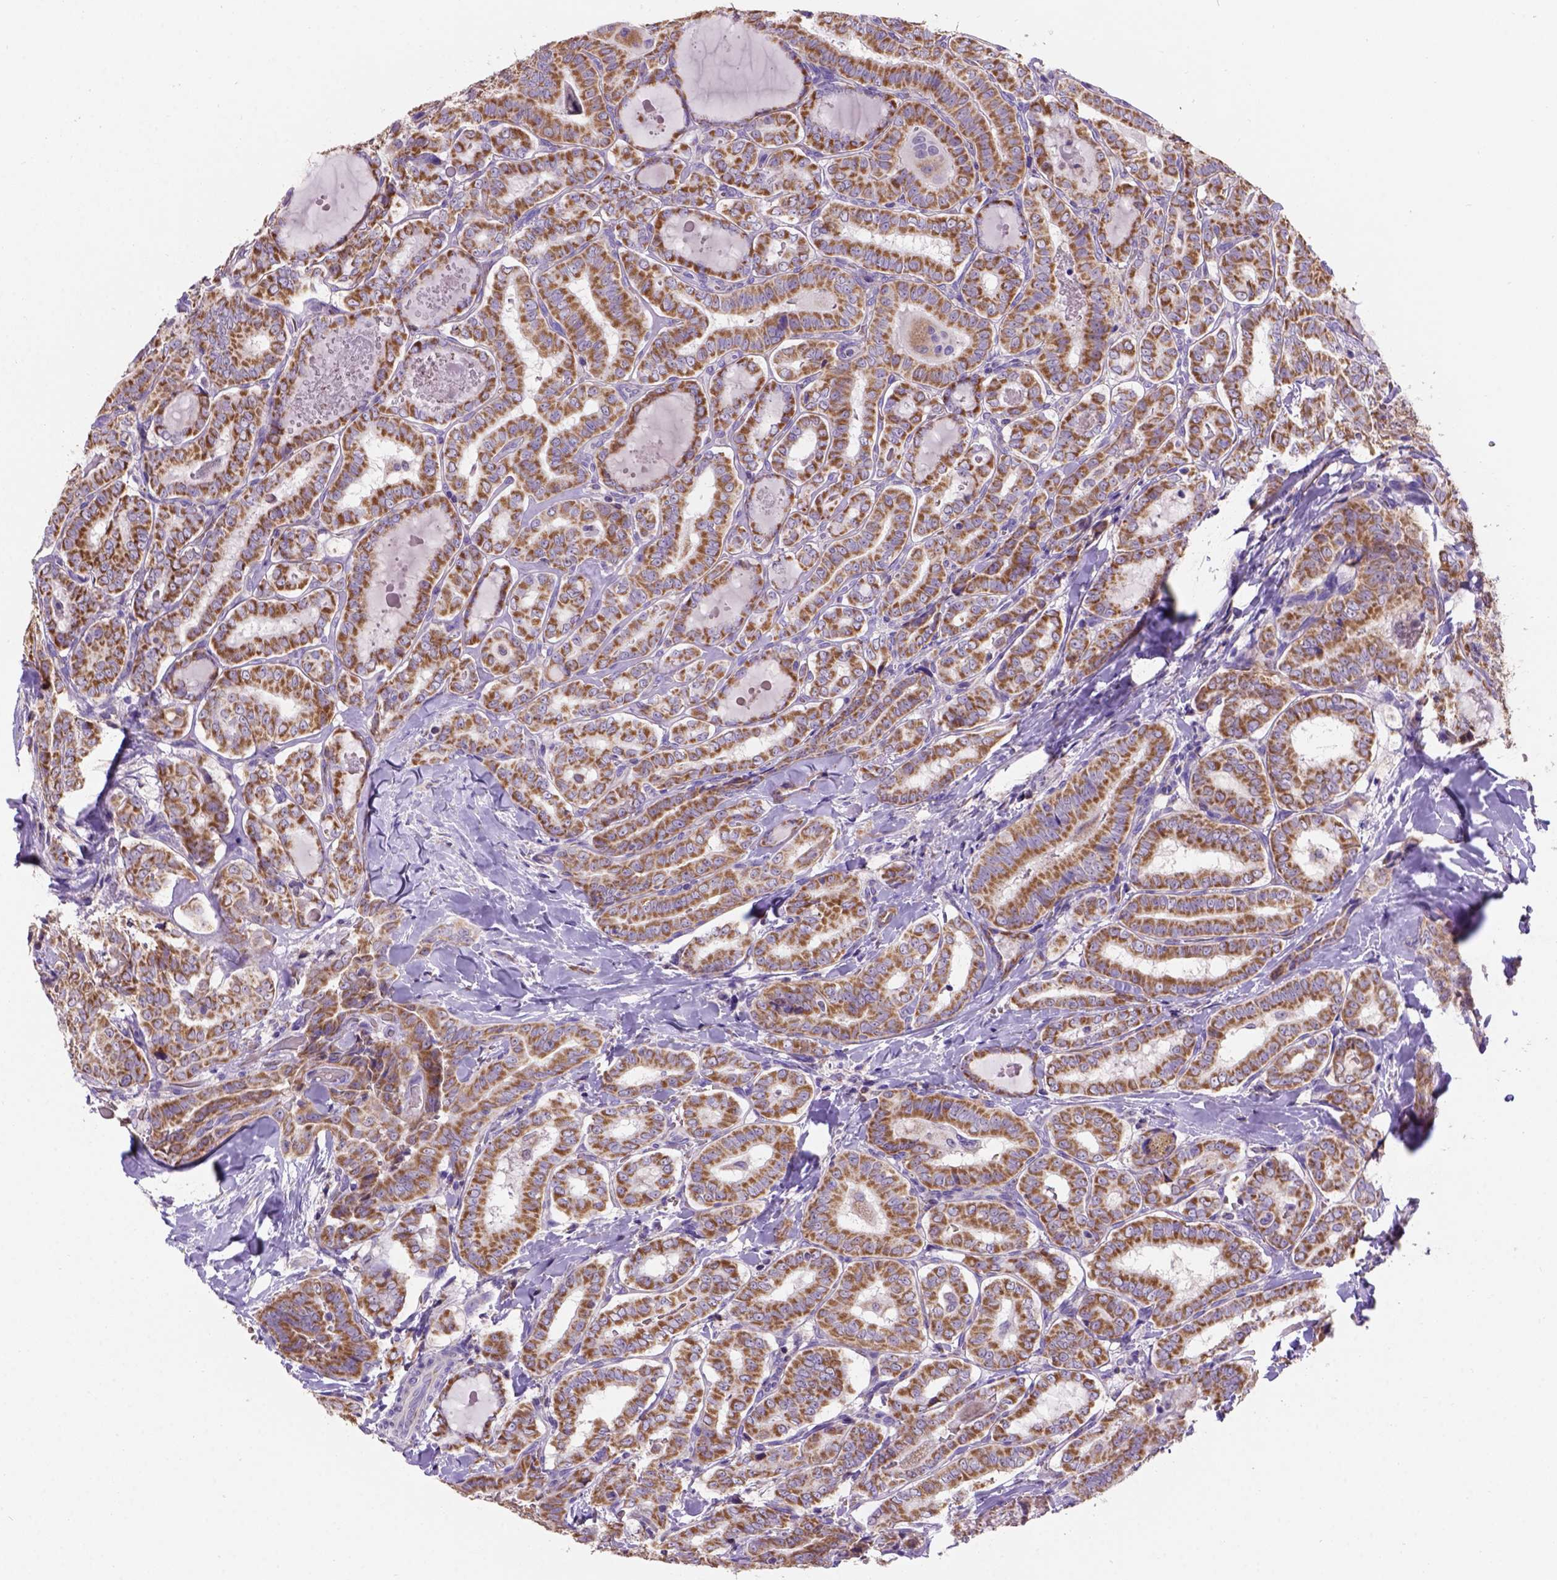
{"staining": {"intensity": "moderate", "quantity": ">75%", "location": "cytoplasmic/membranous"}, "tissue": "thyroid cancer", "cell_type": "Tumor cells", "image_type": "cancer", "snomed": [{"axis": "morphology", "description": "Papillary adenocarcinoma, NOS"}, {"axis": "morphology", "description": "Papillary adenoma metastatic"}, {"axis": "topography", "description": "Thyroid gland"}], "caption": "Immunohistochemistry (DAB) staining of human papillary adenoma metastatic (thyroid) shows moderate cytoplasmic/membranous protein staining in approximately >75% of tumor cells.", "gene": "L2HGDH", "patient": {"sex": "female", "age": 50}}